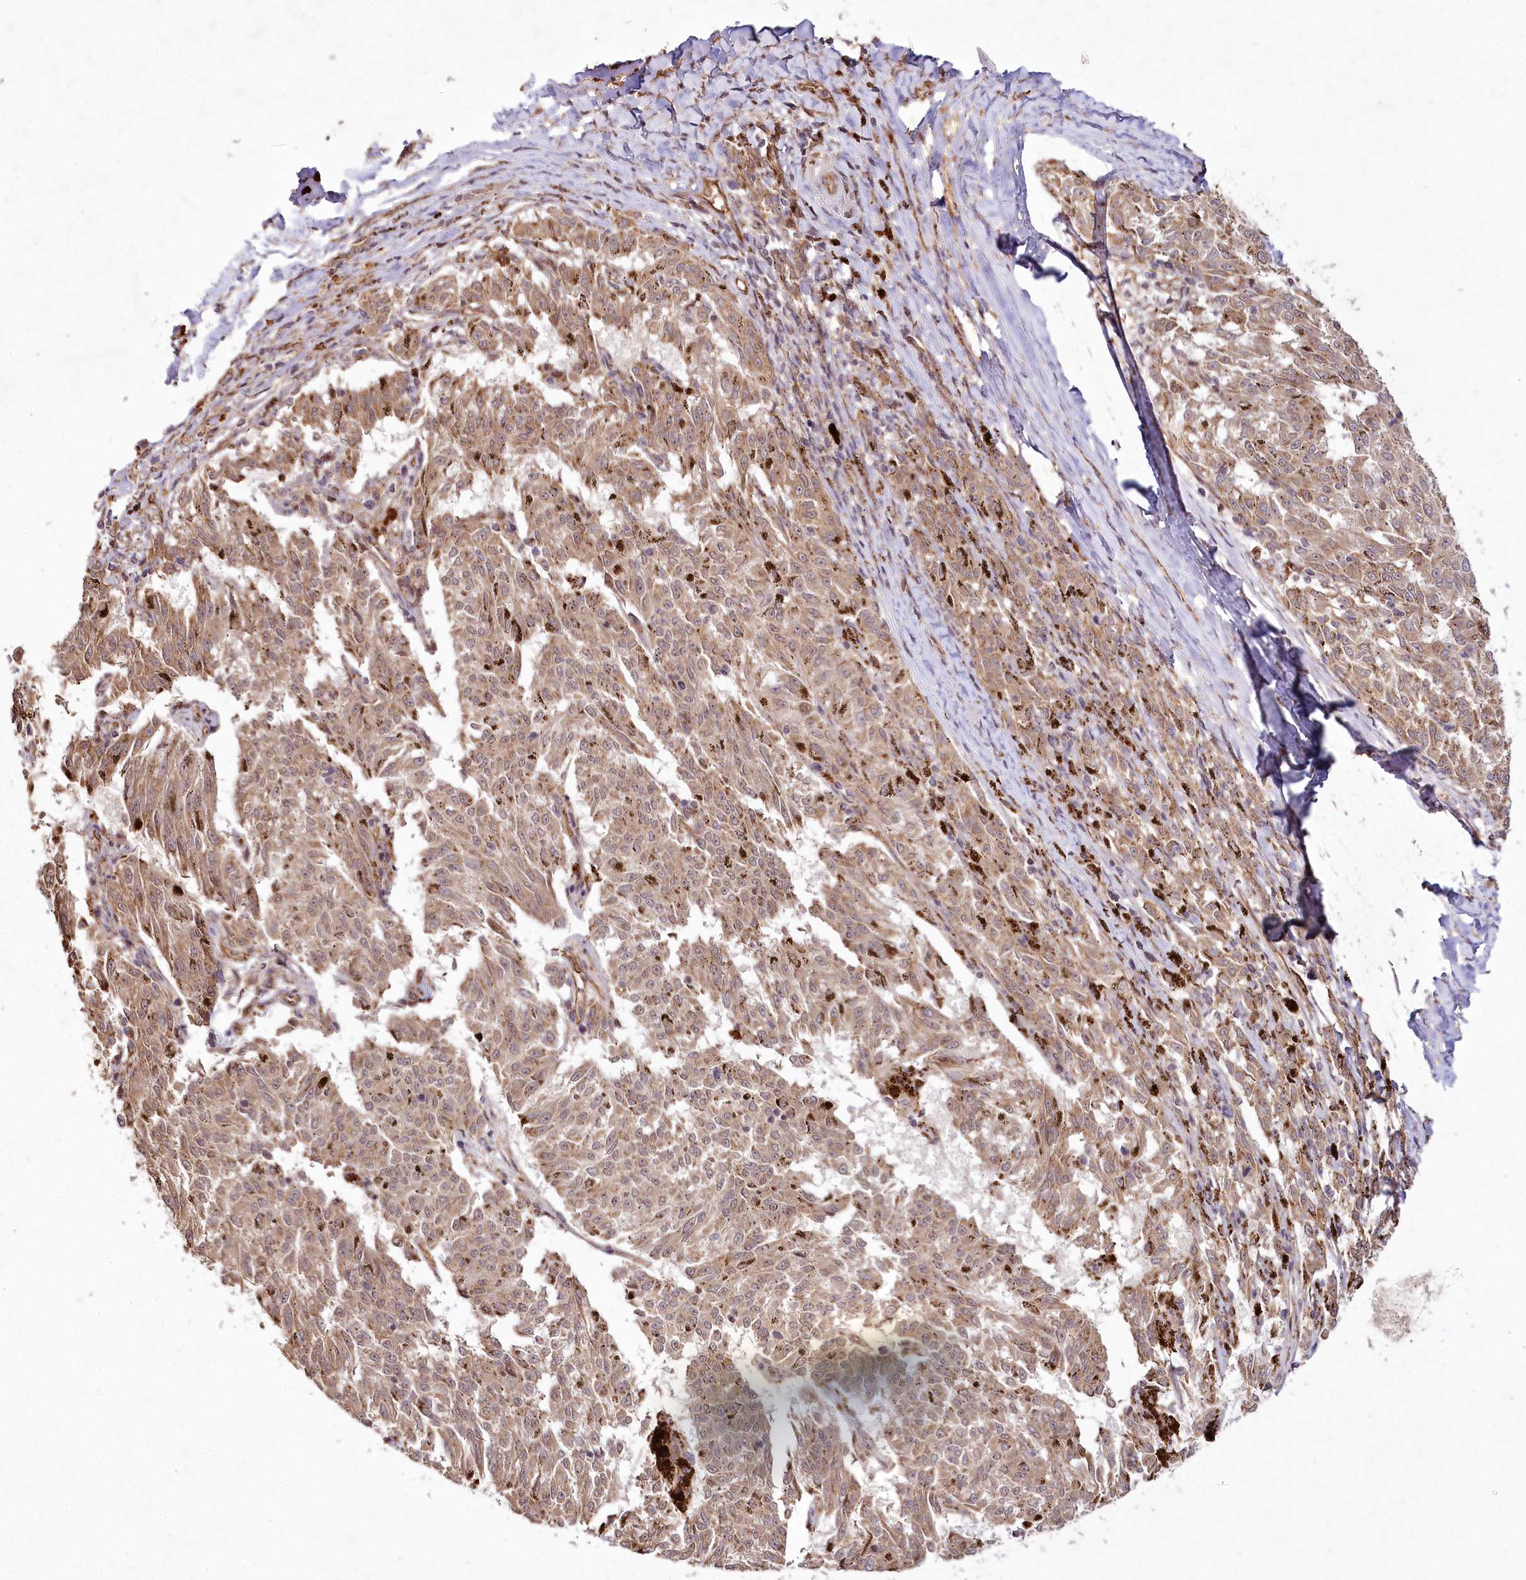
{"staining": {"intensity": "weak", "quantity": ">75%", "location": "cytoplasmic/membranous,nuclear"}, "tissue": "melanoma", "cell_type": "Tumor cells", "image_type": "cancer", "snomed": [{"axis": "morphology", "description": "Malignant melanoma, NOS"}, {"axis": "topography", "description": "Skin"}], "caption": "DAB immunohistochemical staining of melanoma reveals weak cytoplasmic/membranous and nuclear protein positivity in approximately >75% of tumor cells.", "gene": "ALKBH8", "patient": {"sex": "female", "age": 72}}